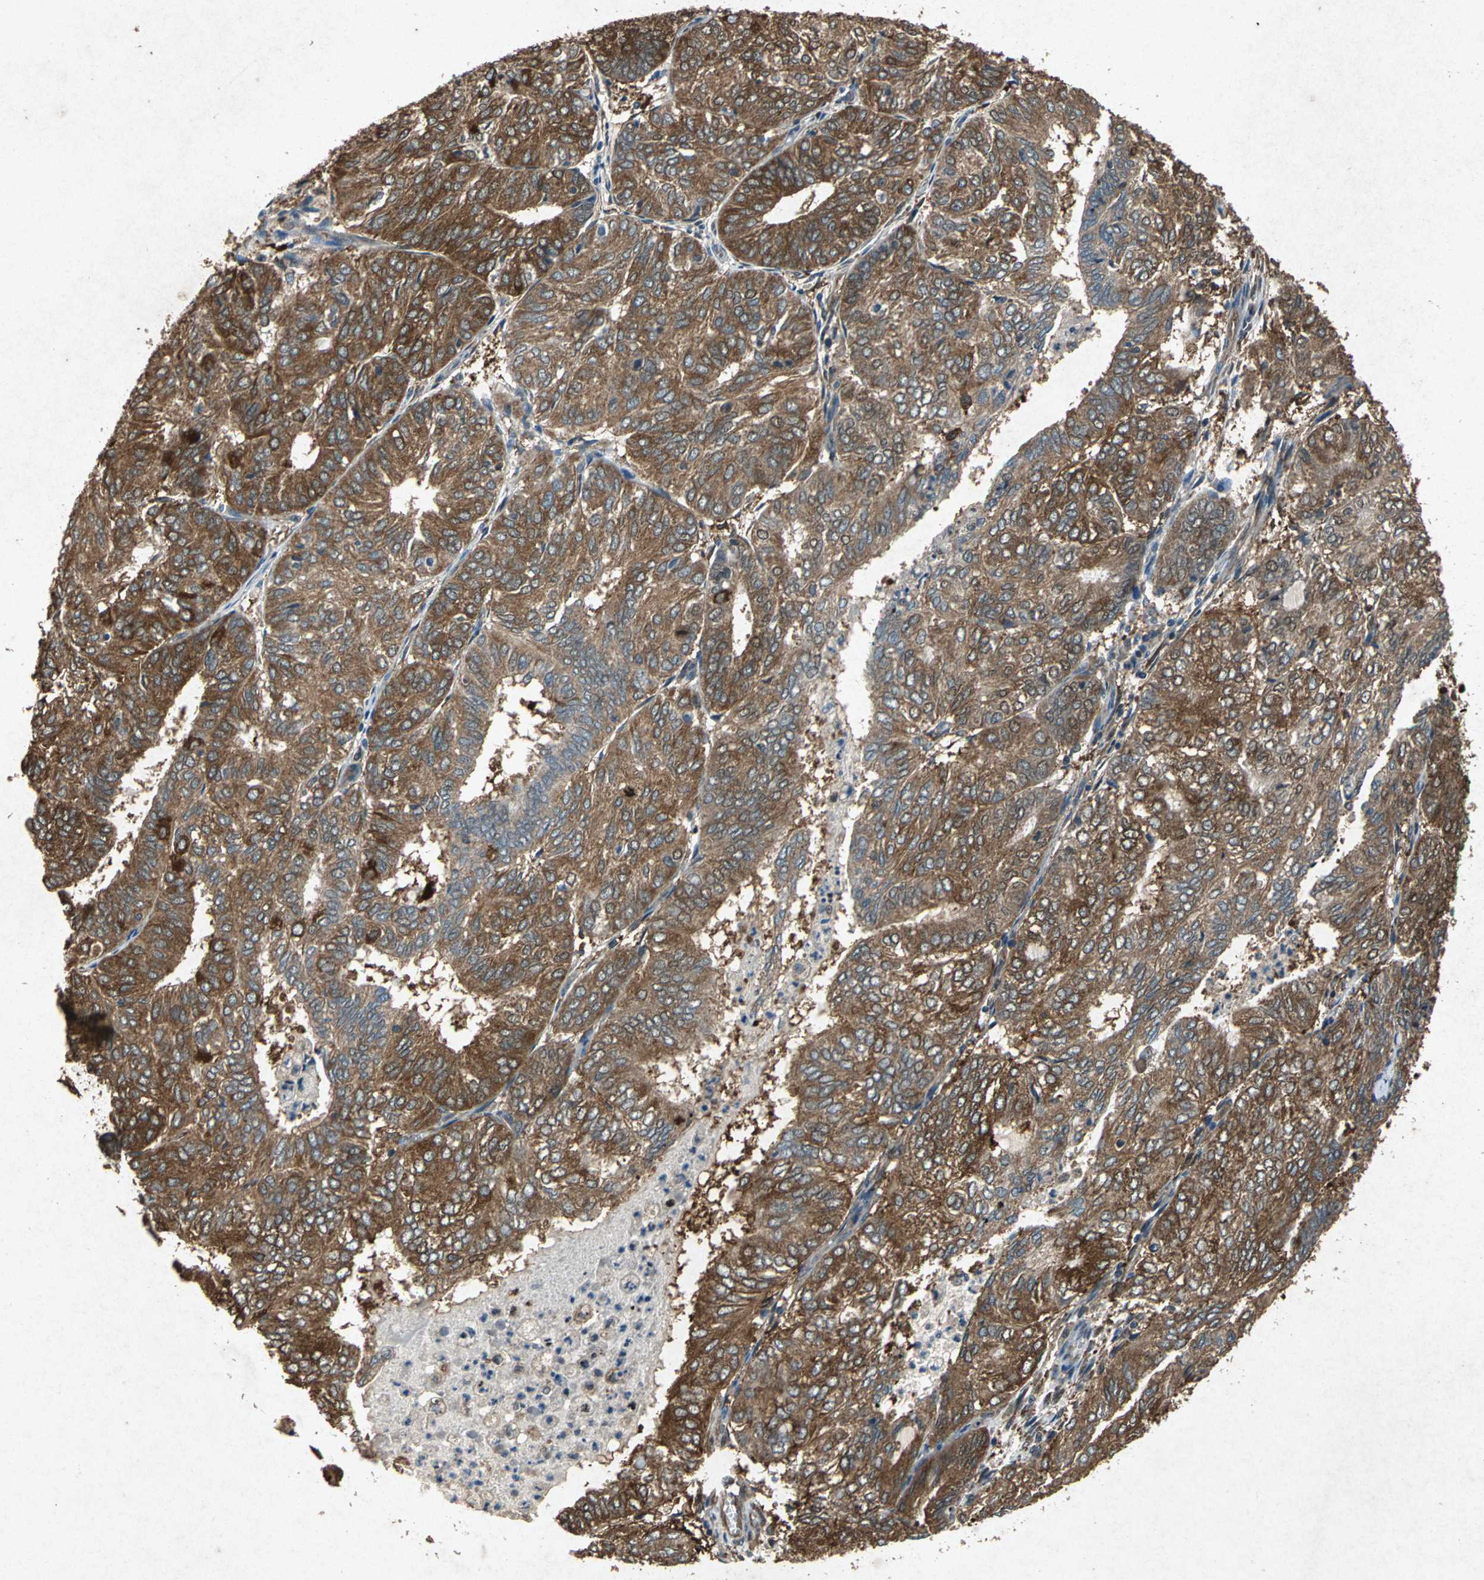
{"staining": {"intensity": "moderate", "quantity": ">75%", "location": "cytoplasmic/membranous"}, "tissue": "endometrial cancer", "cell_type": "Tumor cells", "image_type": "cancer", "snomed": [{"axis": "morphology", "description": "Adenocarcinoma, NOS"}, {"axis": "topography", "description": "Uterus"}], "caption": "Tumor cells exhibit medium levels of moderate cytoplasmic/membranous expression in about >75% of cells in endometrial adenocarcinoma.", "gene": "HSP90AB1", "patient": {"sex": "female", "age": 60}}